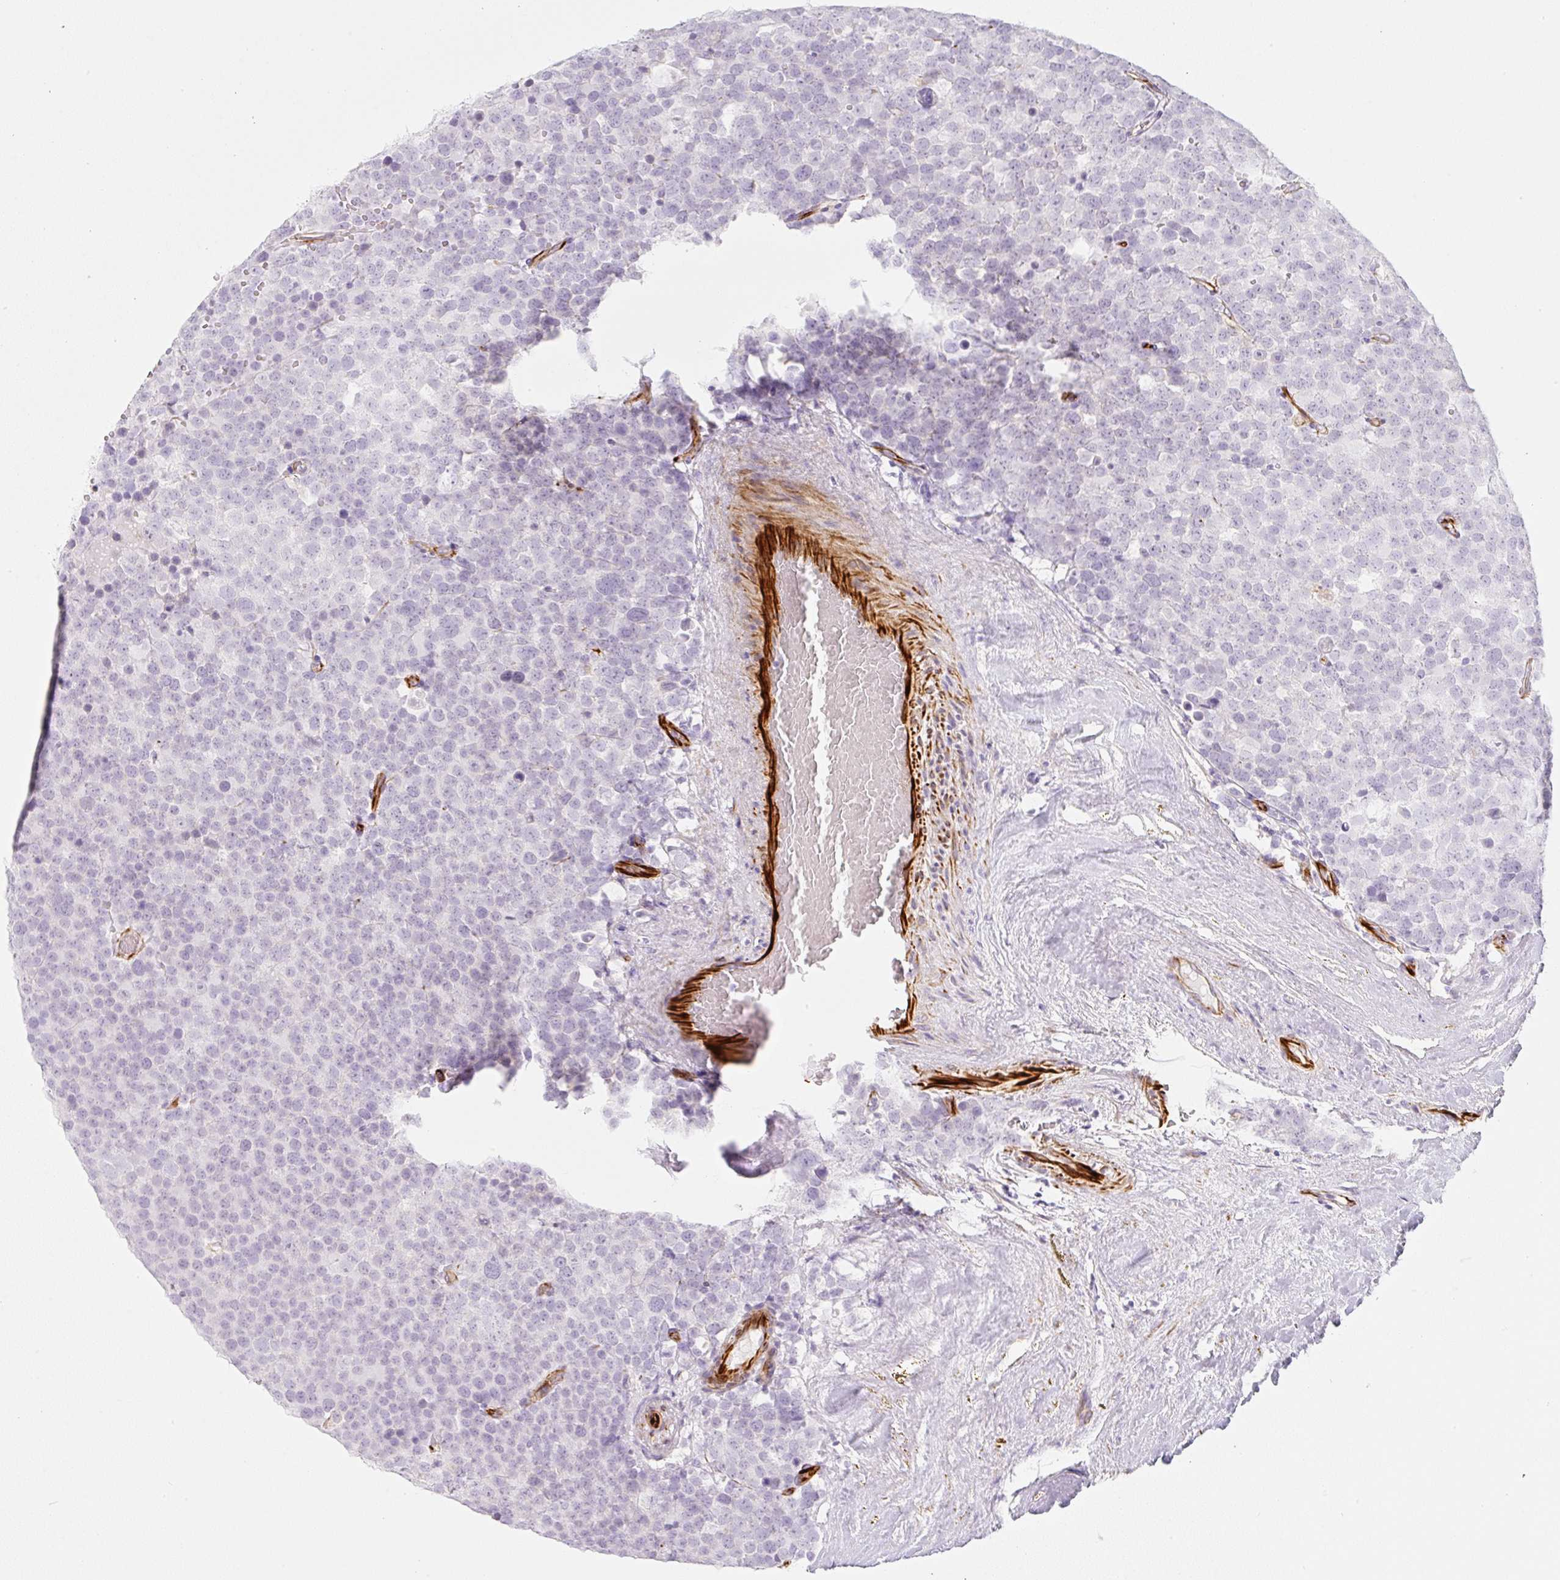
{"staining": {"intensity": "negative", "quantity": "none", "location": "none"}, "tissue": "testis cancer", "cell_type": "Tumor cells", "image_type": "cancer", "snomed": [{"axis": "morphology", "description": "Seminoma, NOS"}, {"axis": "topography", "description": "Testis"}], "caption": "There is no significant expression in tumor cells of testis cancer. (Brightfield microscopy of DAB (3,3'-diaminobenzidine) IHC at high magnification).", "gene": "ZNF689", "patient": {"sex": "male", "age": 71}}